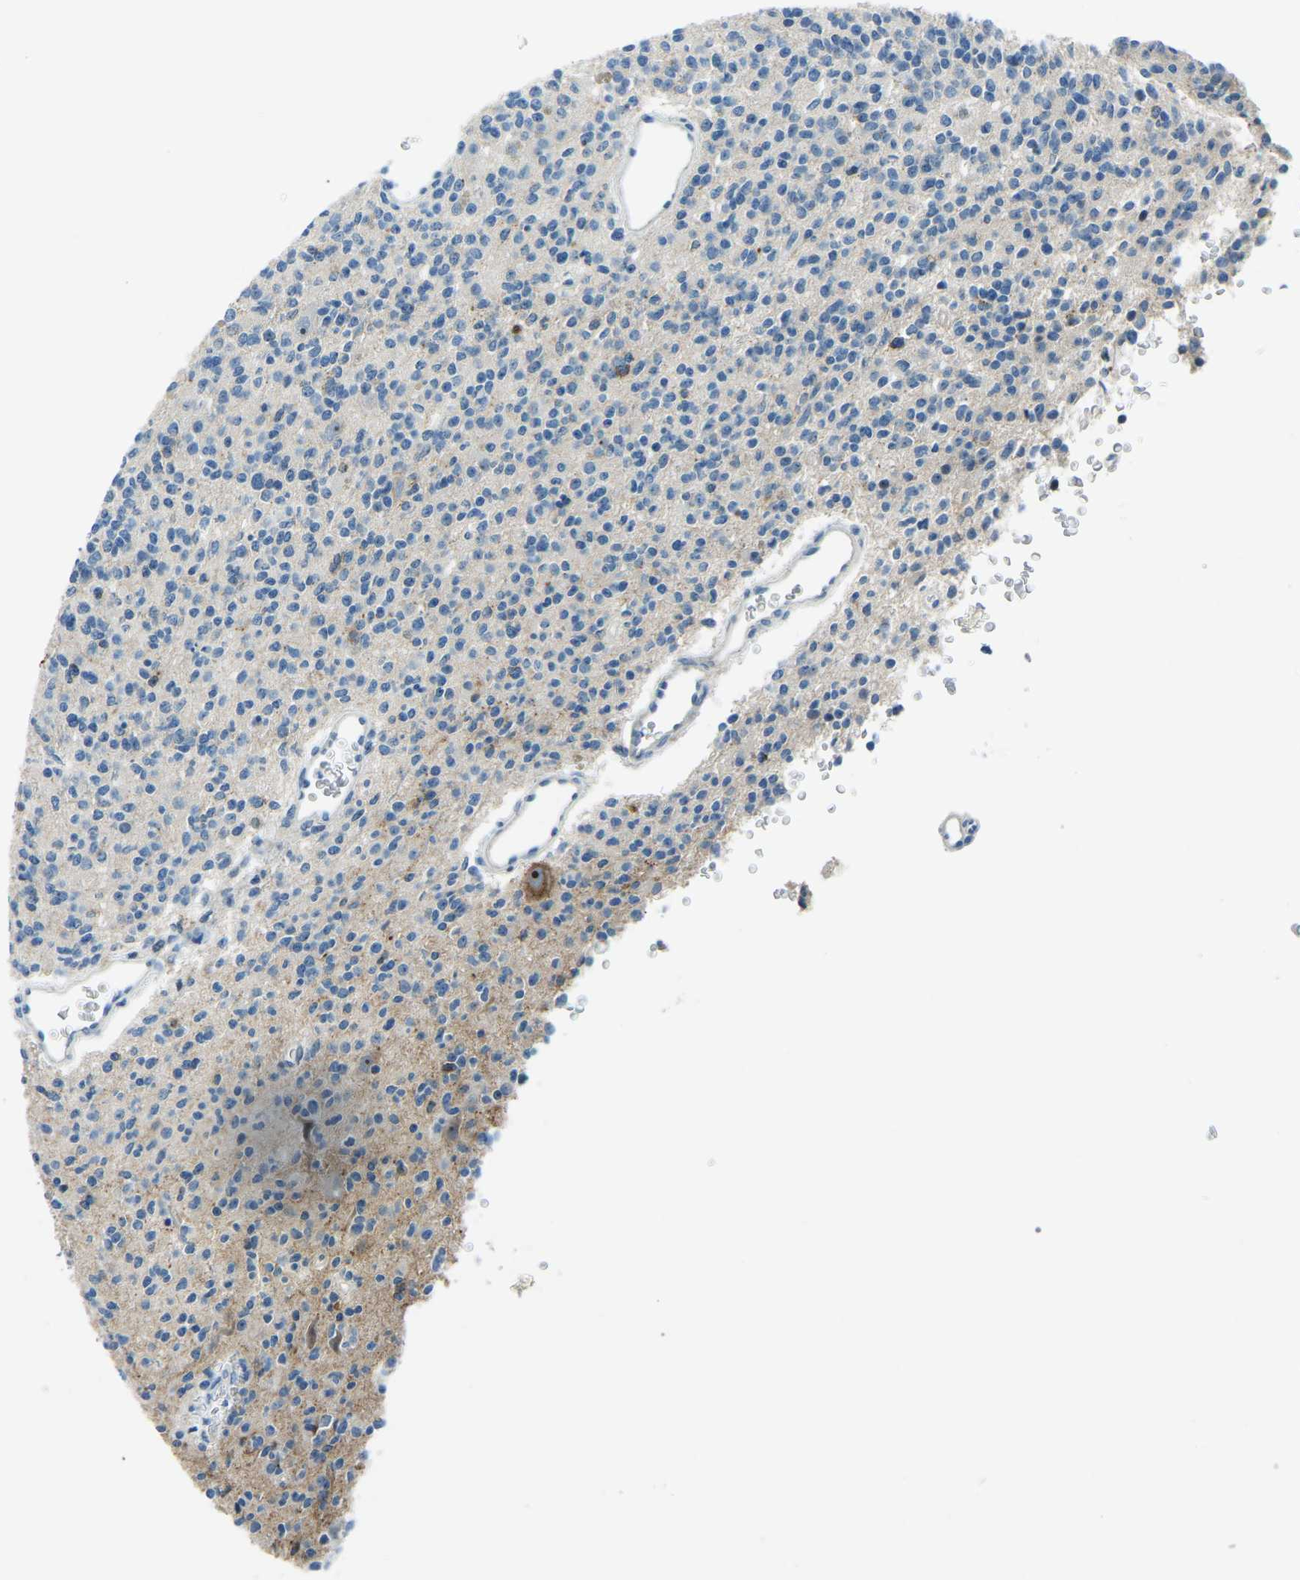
{"staining": {"intensity": "negative", "quantity": "none", "location": "none"}, "tissue": "glioma", "cell_type": "Tumor cells", "image_type": "cancer", "snomed": [{"axis": "morphology", "description": "Glioma, malignant, High grade"}, {"axis": "topography", "description": "Brain"}], "caption": "This image is of malignant glioma (high-grade) stained with IHC to label a protein in brown with the nuclei are counter-stained blue. There is no staining in tumor cells. The staining was performed using DAB to visualize the protein expression in brown, while the nuclei were stained in blue with hematoxylin (Magnification: 20x).", "gene": "RRP1", "patient": {"sex": "male", "age": 34}}